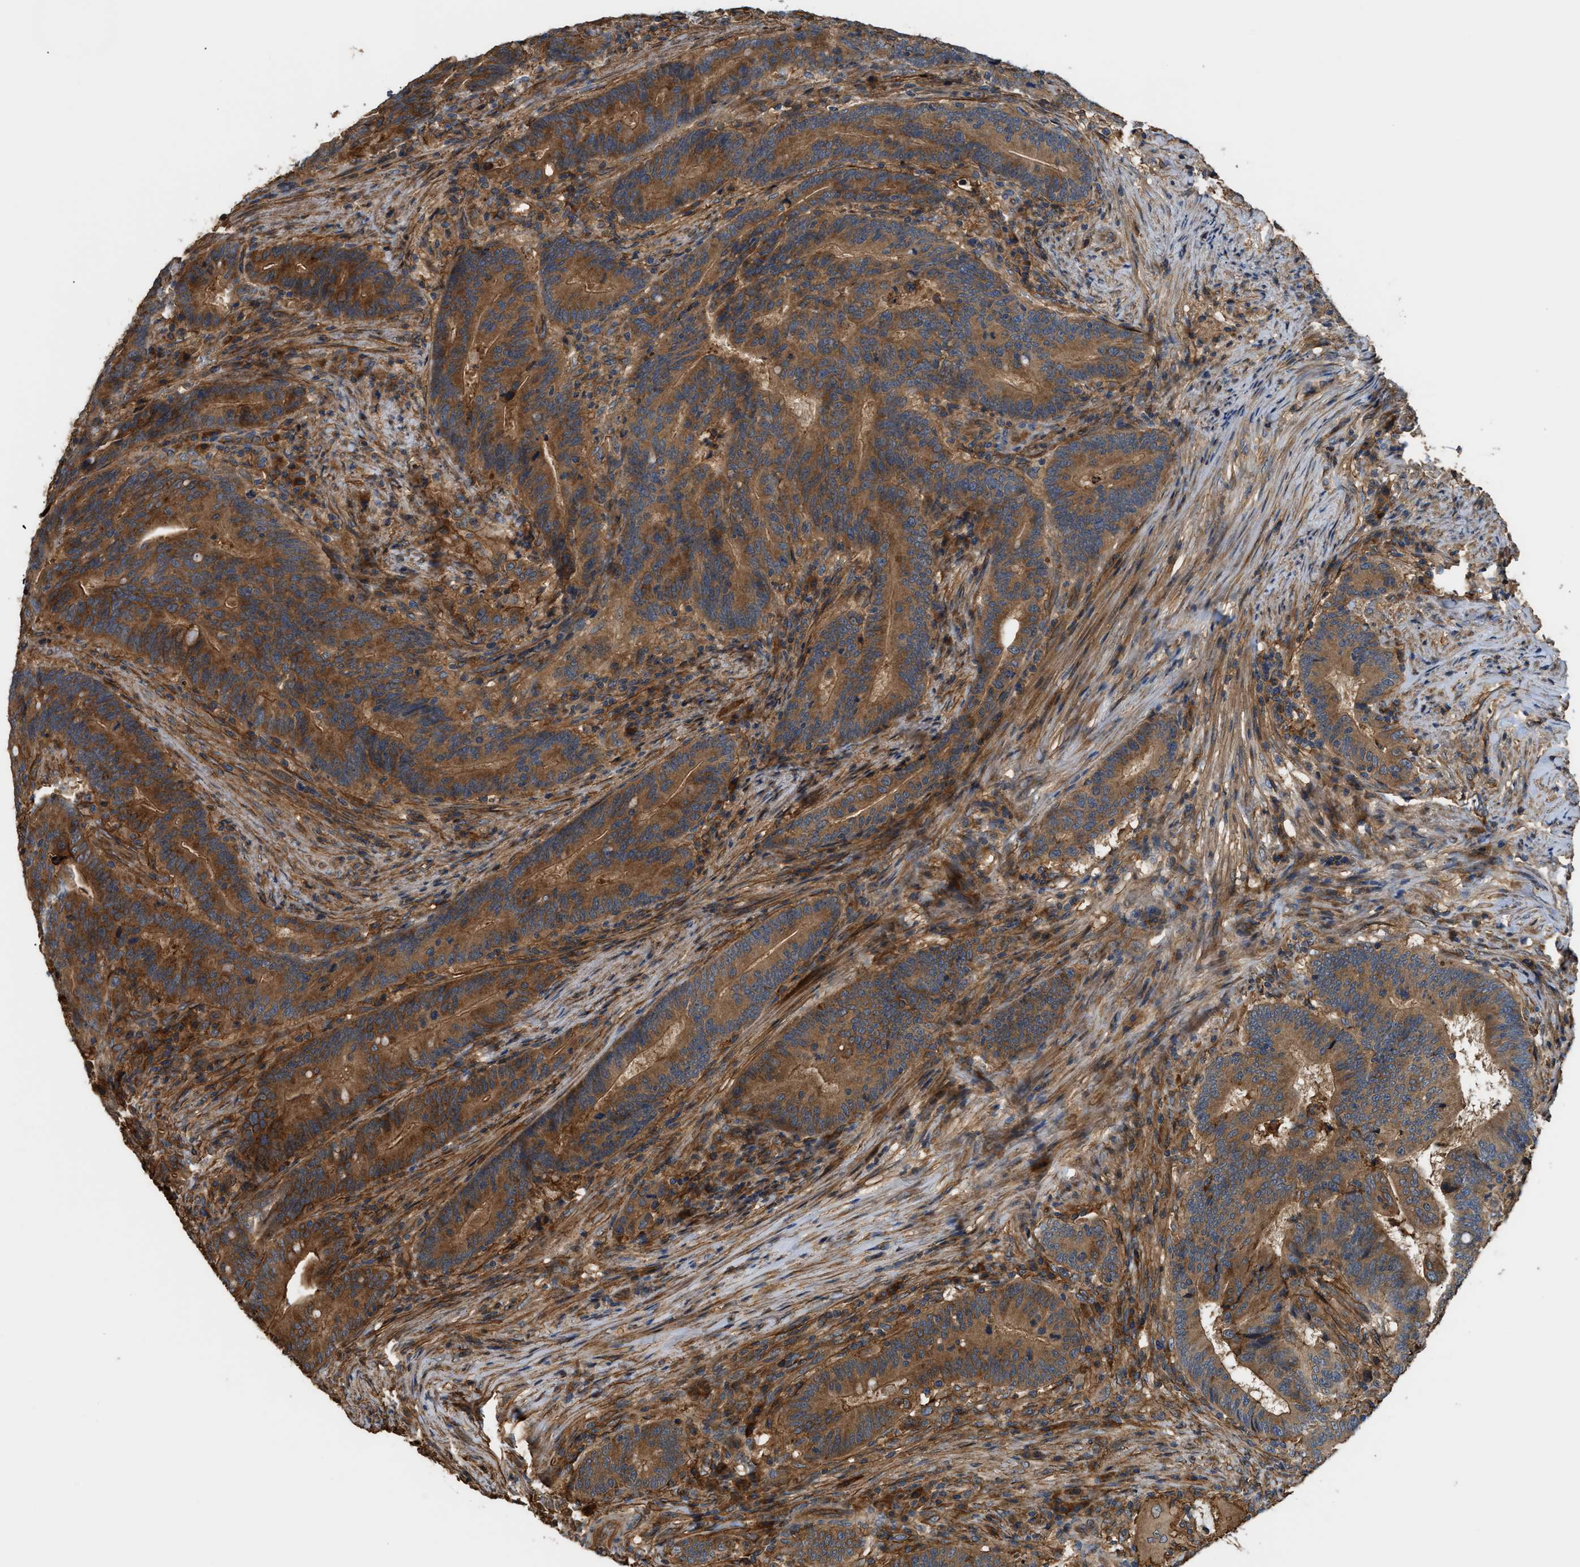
{"staining": {"intensity": "strong", "quantity": ">75%", "location": "cytoplasmic/membranous"}, "tissue": "colorectal cancer", "cell_type": "Tumor cells", "image_type": "cancer", "snomed": [{"axis": "morphology", "description": "Normal tissue, NOS"}, {"axis": "morphology", "description": "Adenocarcinoma, NOS"}, {"axis": "topography", "description": "Colon"}], "caption": "Strong cytoplasmic/membranous expression is seen in approximately >75% of tumor cells in colorectal adenocarcinoma.", "gene": "DDHD2", "patient": {"sex": "female", "age": 66}}